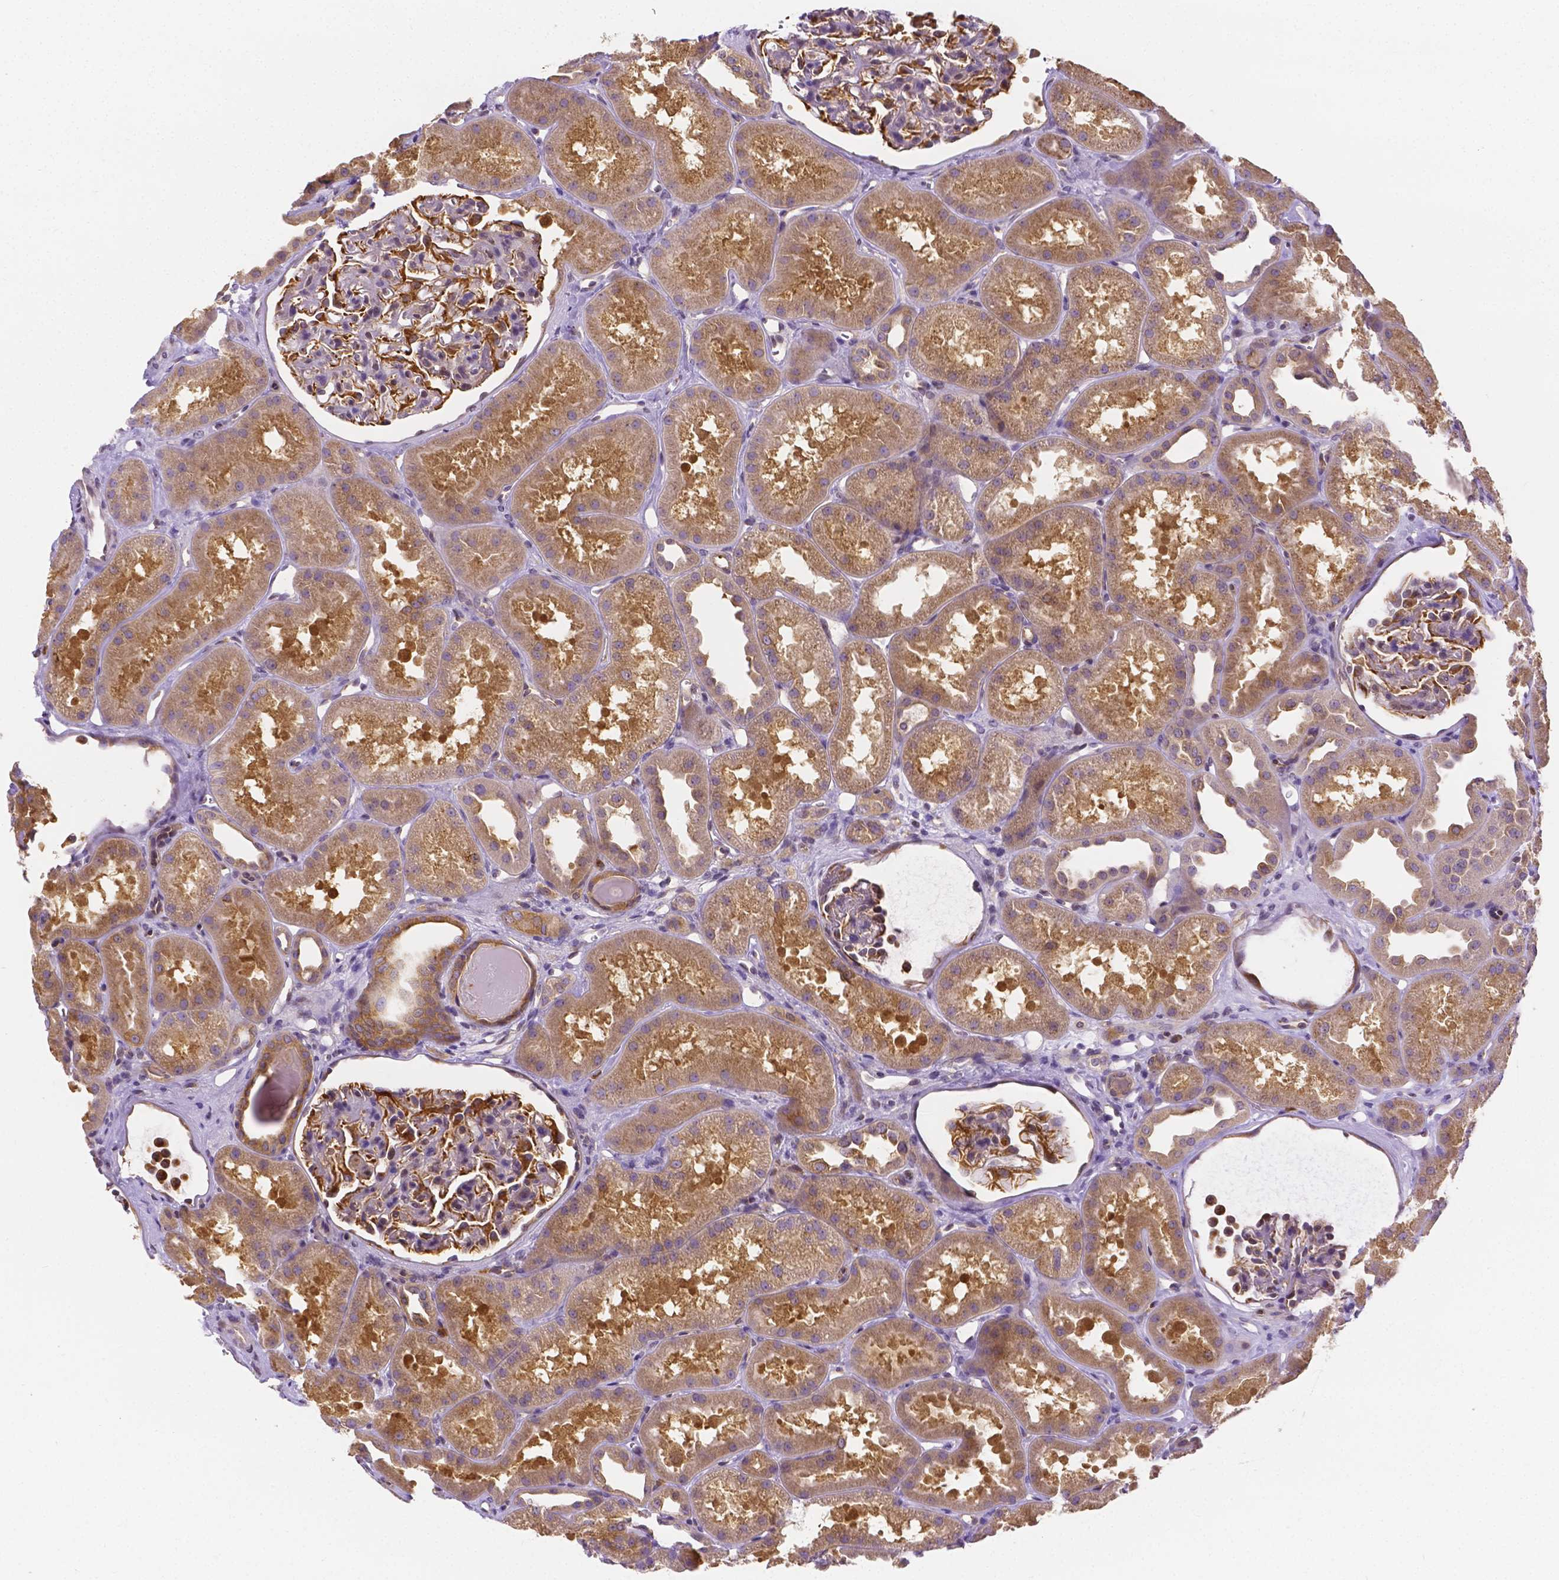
{"staining": {"intensity": "moderate", "quantity": "<25%", "location": "cytoplasmic/membranous"}, "tissue": "kidney", "cell_type": "Cells in glomeruli", "image_type": "normal", "snomed": [{"axis": "morphology", "description": "Normal tissue, NOS"}, {"axis": "topography", "description": "Kidney"}], "caption": "Protein analysis of unremarkable kidney shows moderate cytoplasmic/membranous positivity in about <25% of cells in glomeruli. (Stains: DAB (3,3'-diaminobenzidine) in brown, nuclei in blue, Microscopy: brightfield microscopy at high magnification).", "gene": "ZNRD2", "patient": {"sex": "male", "age": 61}}